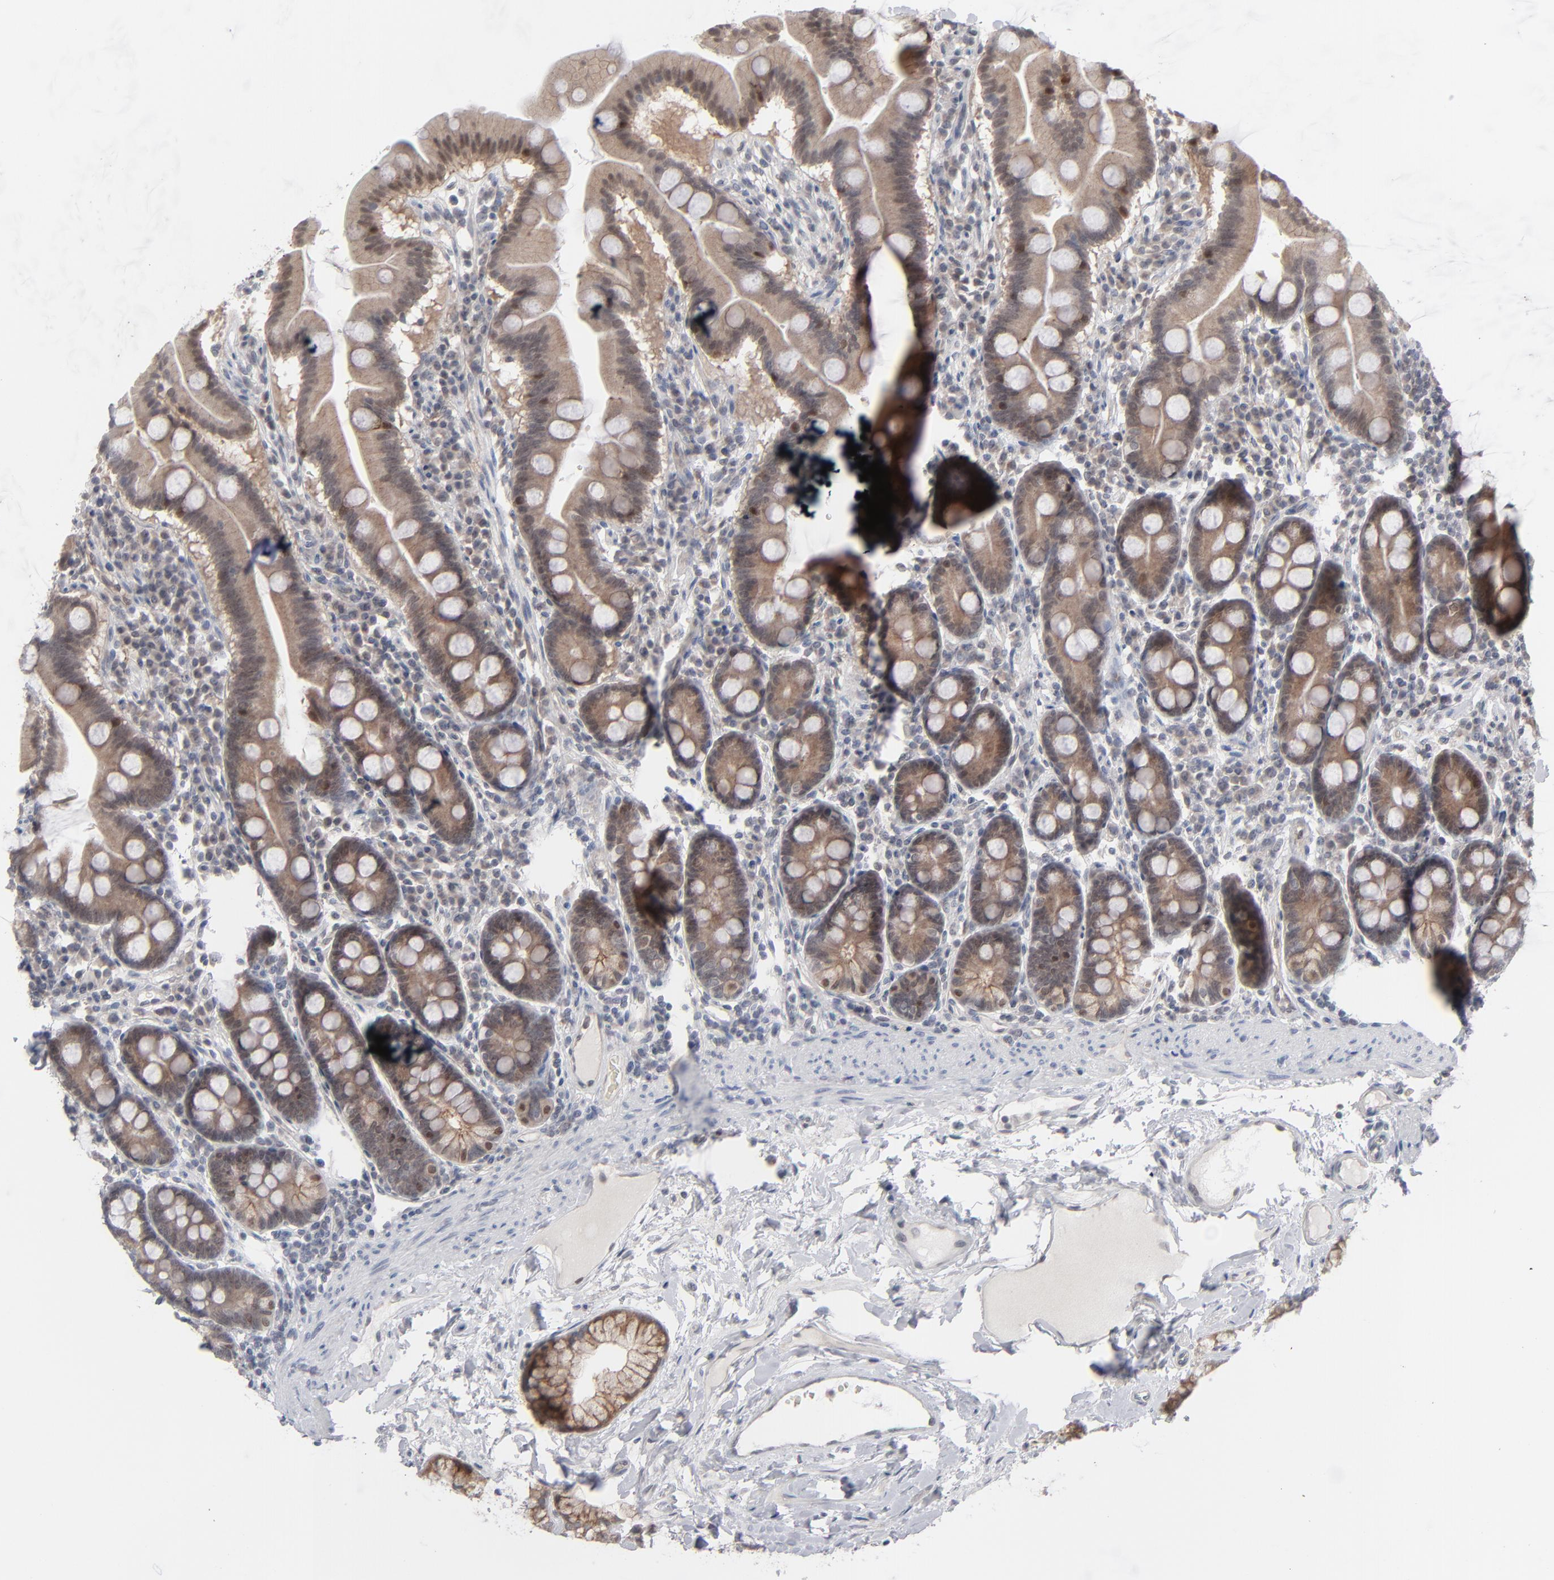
{"staining": {"intensity": "weak", "quantity": ">75%", "location": "cytoplasmic/membranous"}, "tissue": "duodenum", "cell_type": "Glandular cells", "image_type": "normal", "snomed": [{"axis": "morphology", "description": "Normal tissue, NOS"}, {"axis": "topography", "description": "Duodenum"}], "caption": "Weak cytoplasmic/membranous protein staining is appreciated in approximately >75% of glandular cells in duodenum.", "gene": "POF1B", "patient": {"sex": "male", "age": 50}}